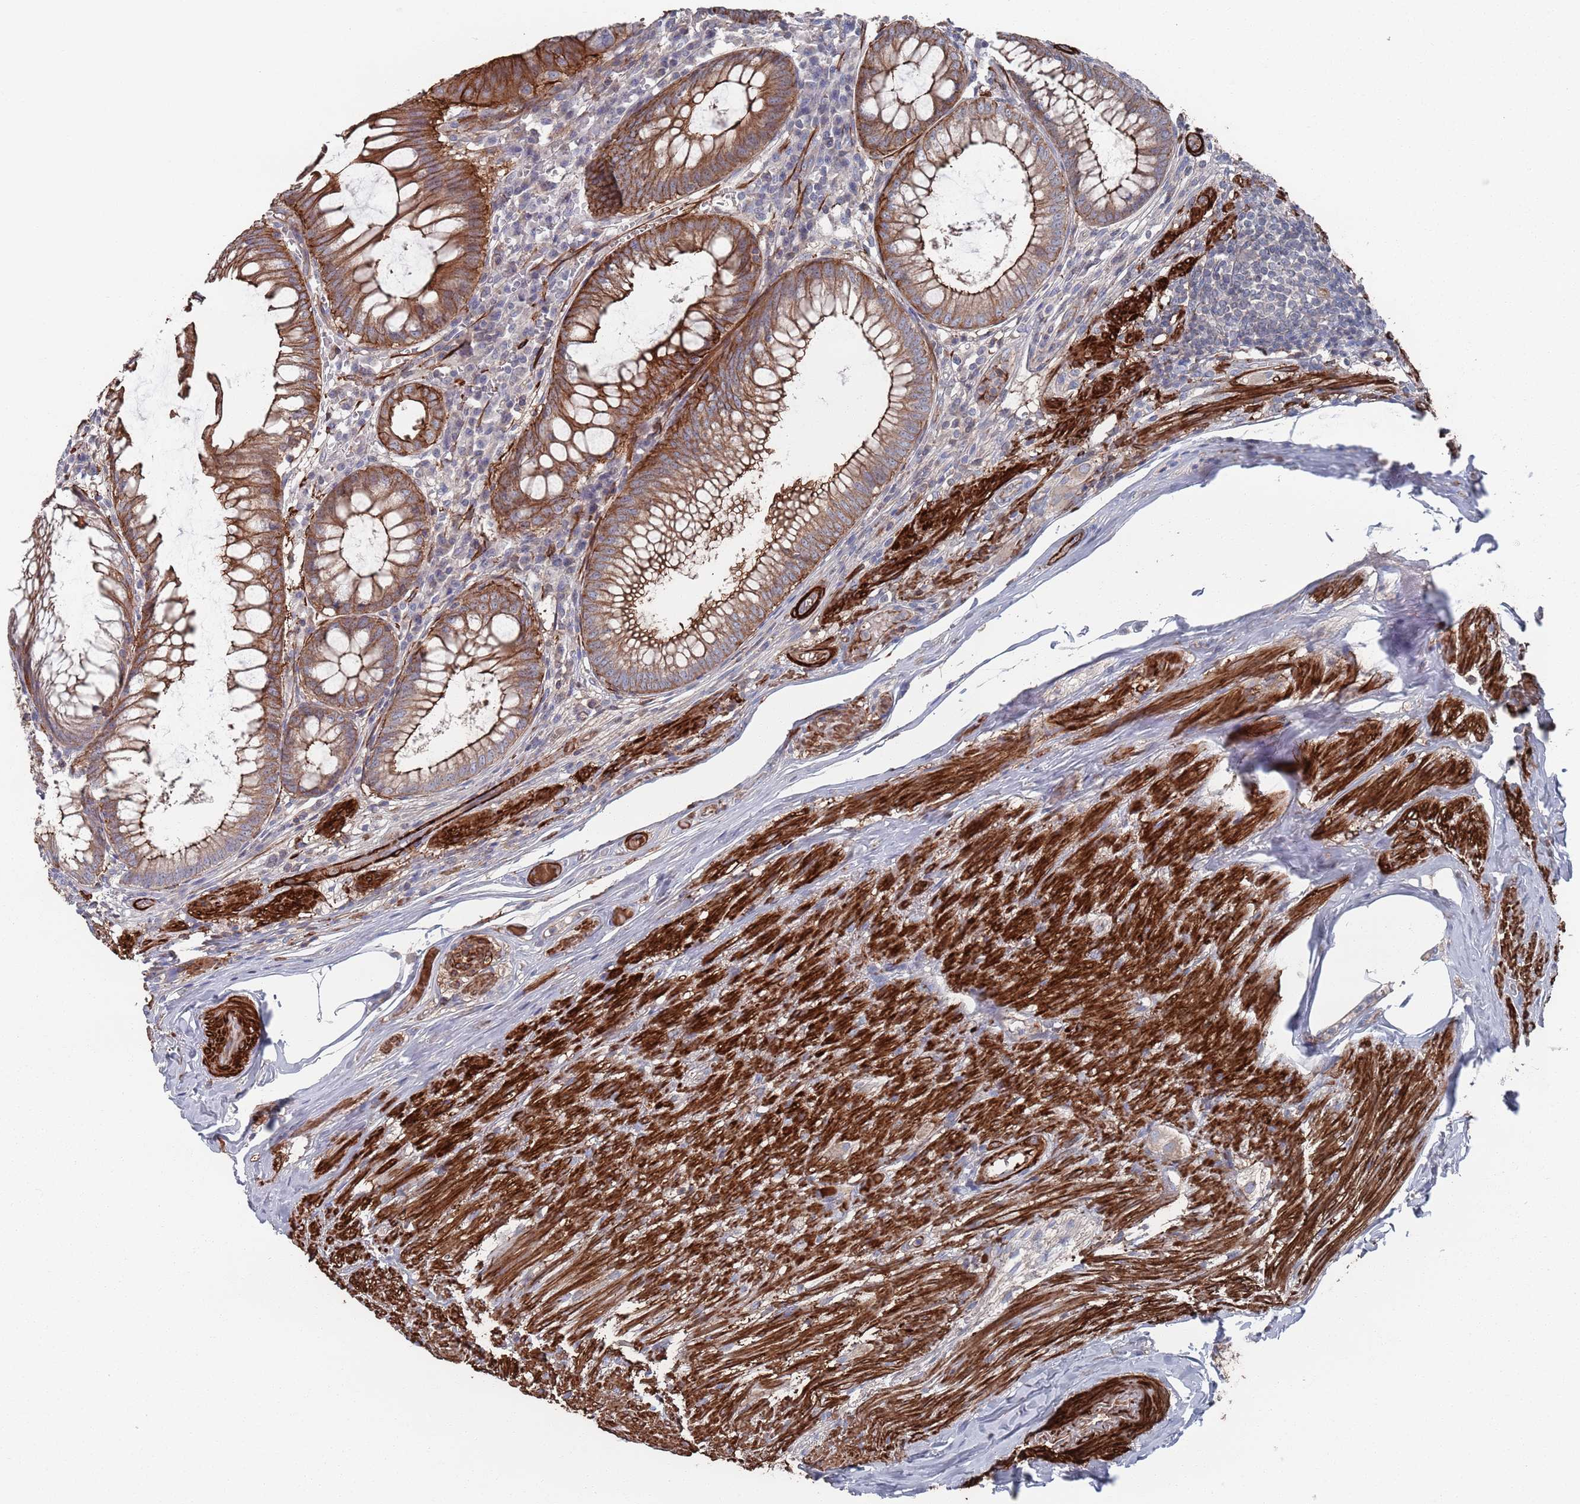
{"staining": {"intensity": "strong", "quantity": ">75%", "location": "cytoplasmic/membranous"}, "tissue": "appendix", "cell_type": "Glandular cells", "image_type": "normal", "snomed": [{"axis": "morphology", "description": "Normal tissue, NOS"}, {"axis": "topography", "description": "Appendix"}], "caption": "High-magnification brightfield microscopy of unremarkable appendix stained with DAB (brown) and counterstained with hematoxylin (blue). glandular cells exhibit strong cytoplasmic/membranous staining is present in about>75% of cells. Nuclei are stained in blue.", "gene": "PLEKHA4", "patient": {"sex": "male", "age": 83}}